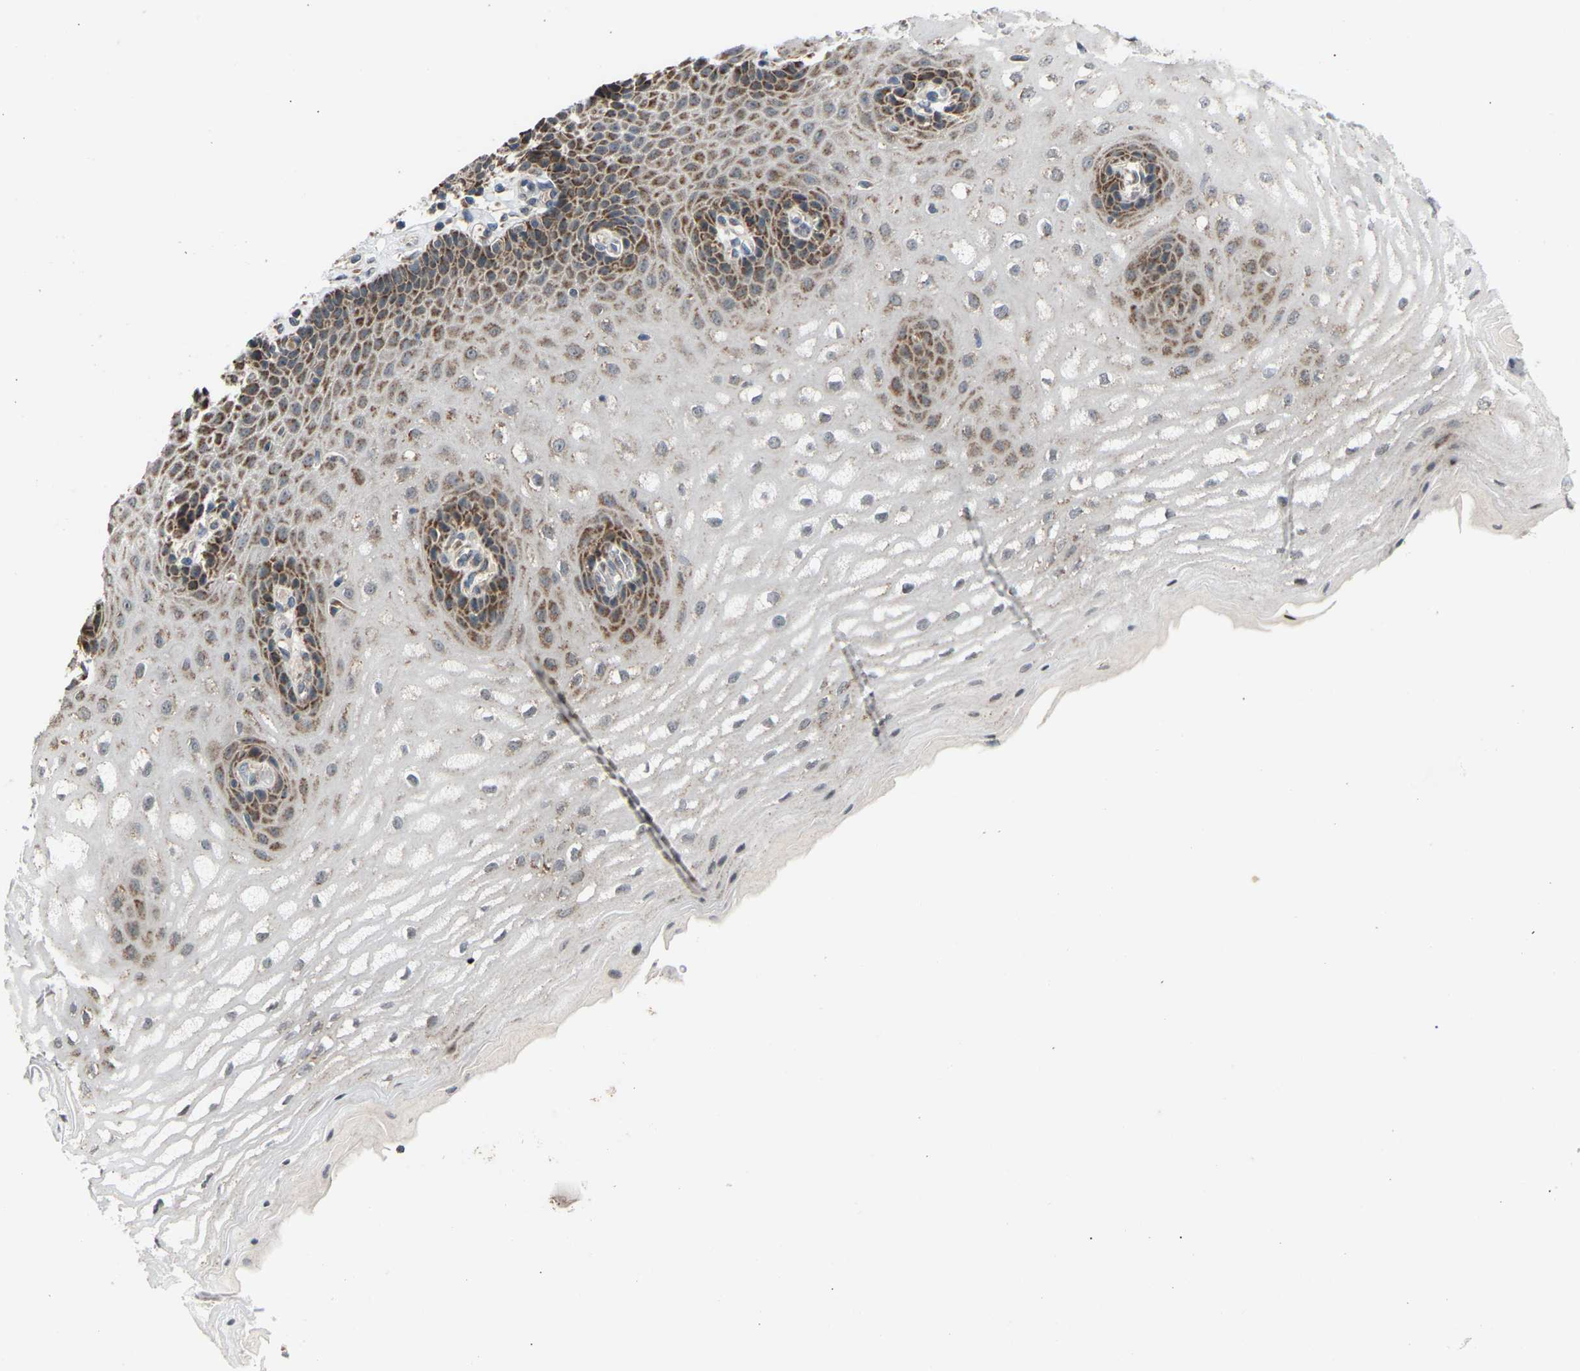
{"staining": {"intensity": "moderate", "quantity": "25%-75%", "location": "cytoplasmic/membranous"}, "tissue": "esophagus", "cell_type": "Squamous epithelial cells", "image_type": "normal", "snomed": [{"axis": "morphology", "description": "Normal tissue, NOS"}, {"axis": "topography", "description": "Esophagus"}], "caption": "IHC (DAB (3,3'-diaminobenzidine)) staining of unremarkable human esophagus shows moderate cytoplasmic/membranous protein expression in approximately 25%-75% of squamous epithelial cells. (DAB (3,3'-diaminobenzidine) IHC, brown staining for protein, blue staining for nuclei).", "gene": "SLIRP", "patient": {"sex": "male", "age": 54}}